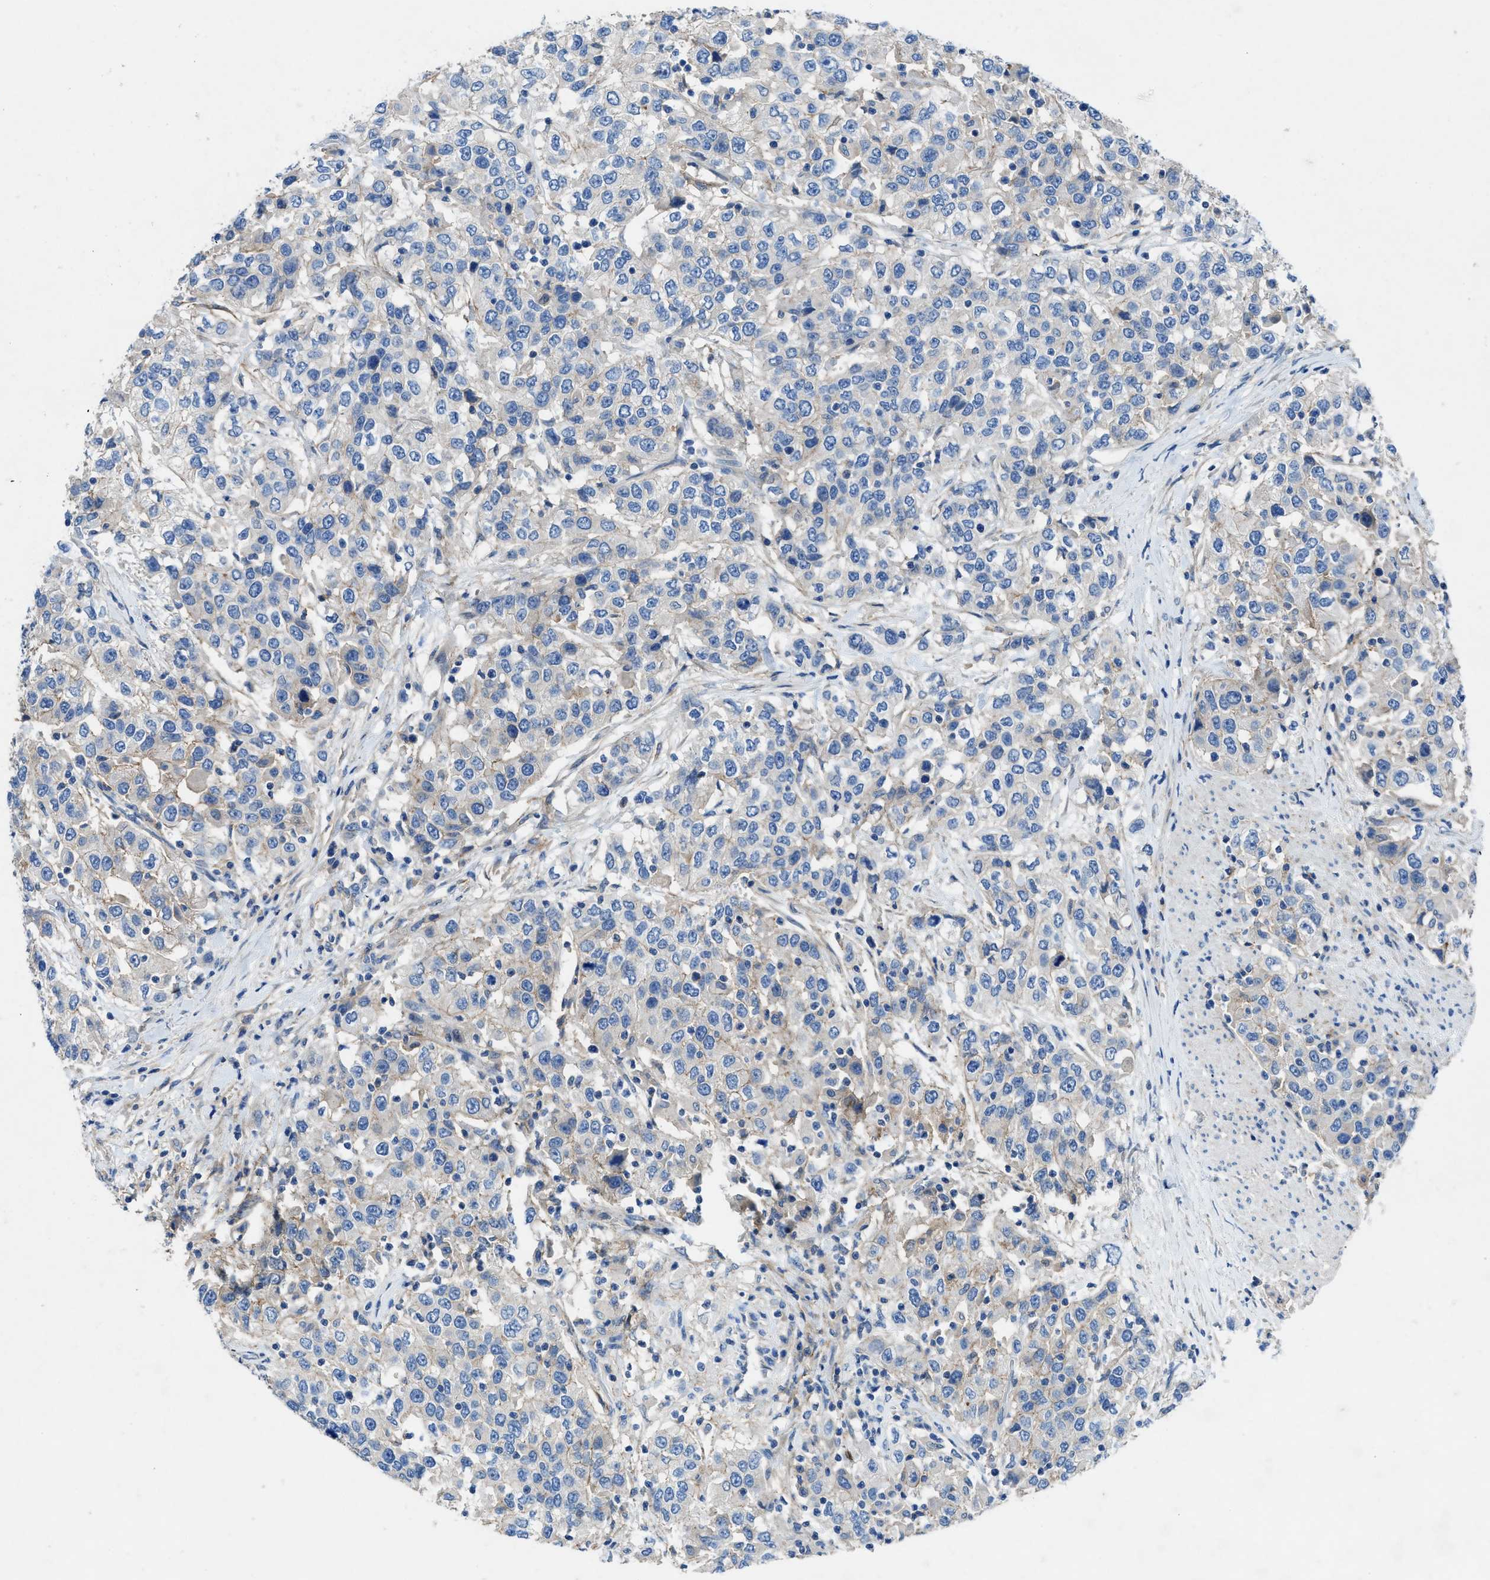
{"staining": {"intensity": "negative", "quantity": "none", "location": "none"}, "tissue": "urothelial cancer", "cell_type": "Tumor cells", "image_type": "cancer", "snomed": [{"axis": "morphology", "description": "Urothelial carcinoma, High grade"}, {"axis": "topography", "description": "Urinary bladder"}], "caption": "This is an immunohistochemistry histopathology image of urothelial cancer. There is no expression in tumor cells.", "gene": "PTGFRN", "patient": {"sex": "female", "age": 80}}